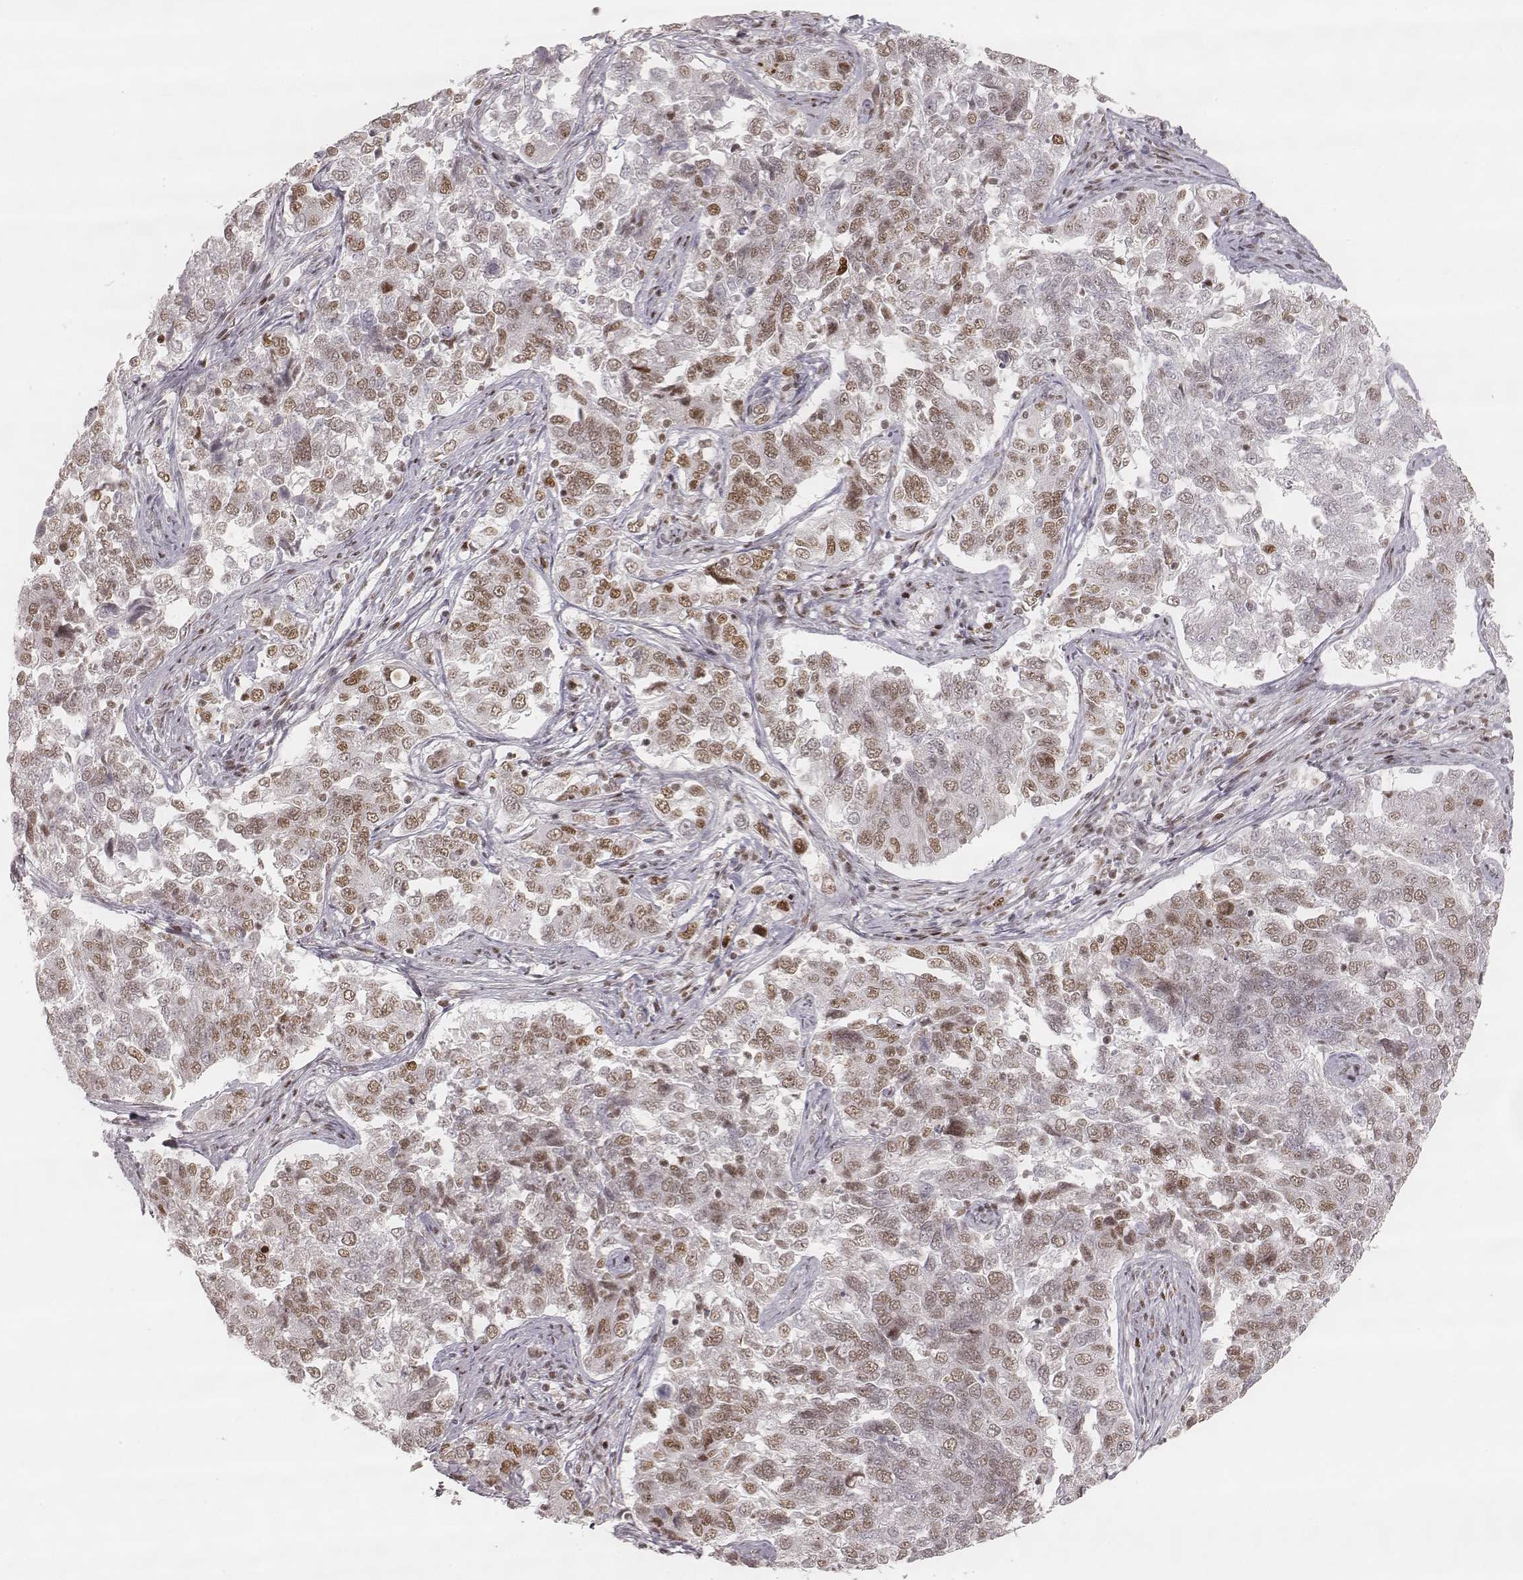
{"staining": {"intensity": "moderate", "quantity": ">75%", "location": "nuclear"}, "tissue": "endometrial cancer", "cell_type": "Tumor cells", "image_type": "cancer", "snomed": [{"axis": "morphology", "description": "Adenocarcinoma, NOS"}, {"axis": "topography", "description": "Endometrium"}], "caption": "Endometrial adenocarcinoma was stained to show a protein in brown. There is medium levels of moderate nuclear positivity in approximately >75% of tumor cells.", "gene": "HNRNPC", "patient": {"sex": "female", "age": 43}}